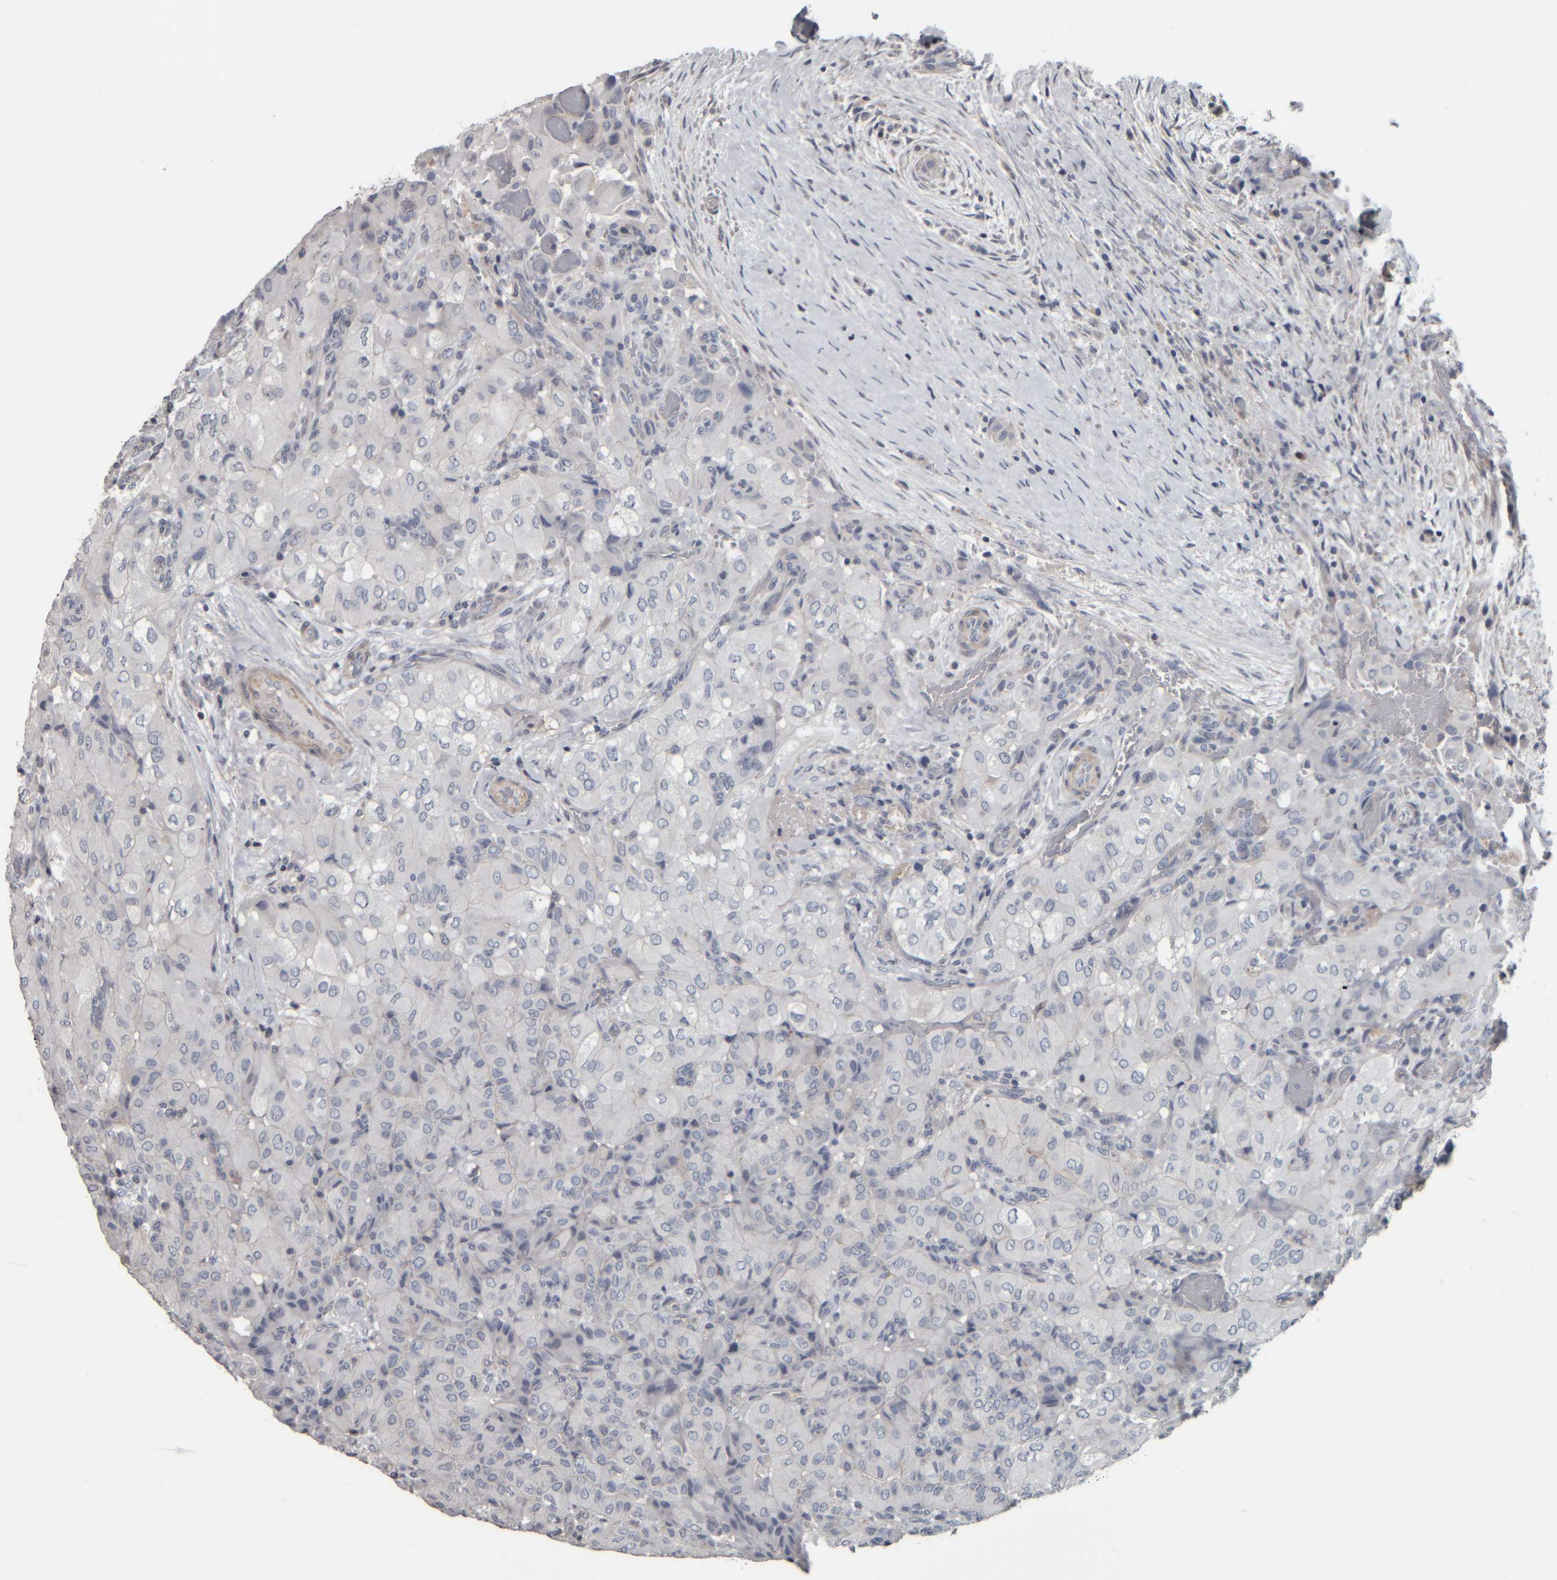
{"staining": {"intensity": "negative", "quantity": "none", "location": "none"}, "tissue": "thyroid cancer", "cell_type": "Tumor cells", "image_type": "cancer", "snomed": [{"axis": "morphology", "description": "Papillary adenocarcinoma, NOS"}, {"axis": "topography", "description": "Thyroid gland"}], "caption": "This is an IHC photomicrograph of human thyroid cancer (papillary adenocarcinoma). There is no staining in tumor cells.", "gene": "CAVIN4", "patient": {"sex": "female", "age": 59}}